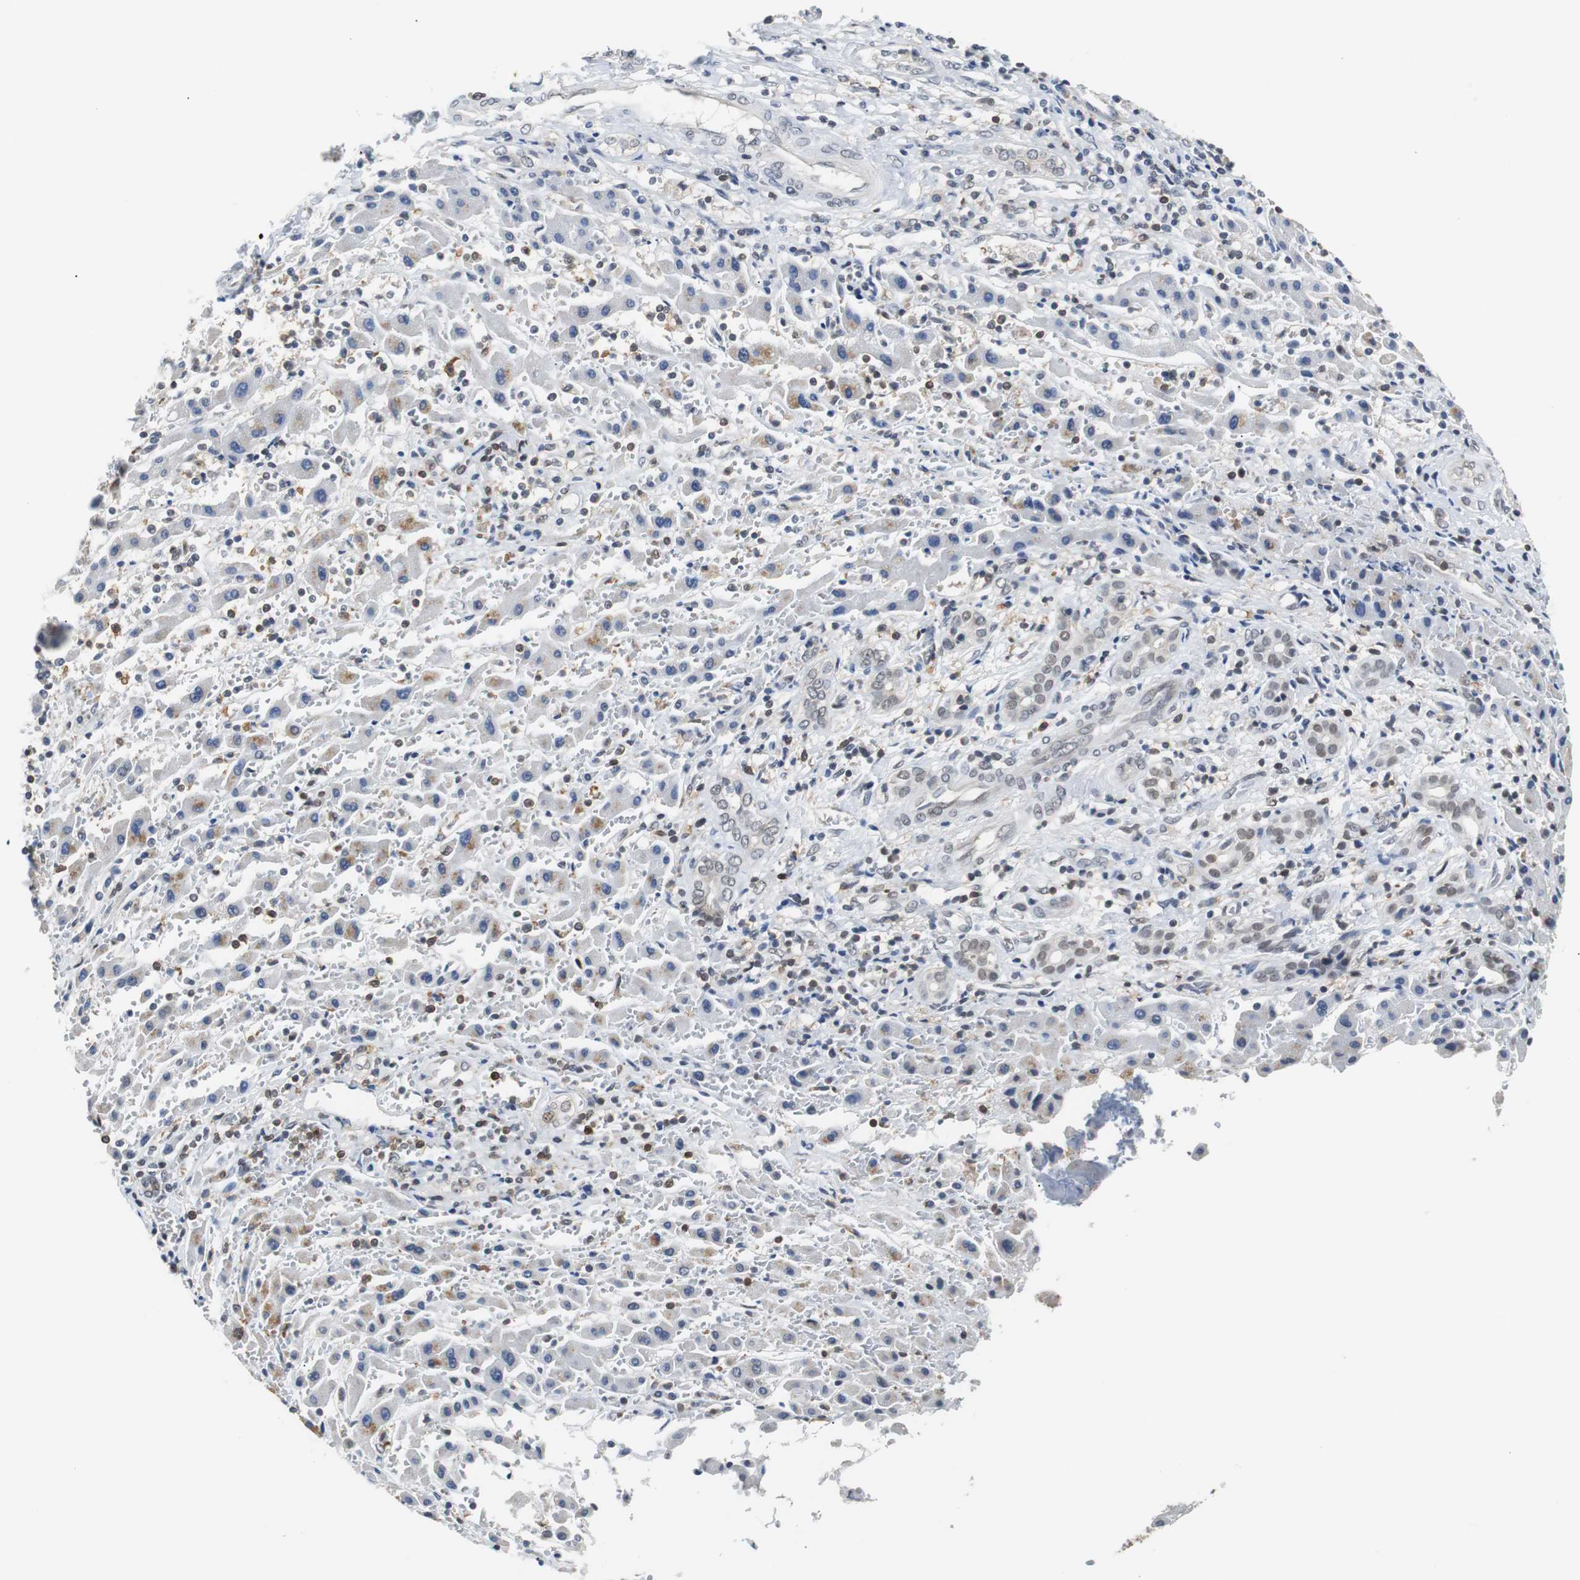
{"staining": {"intensity": "moderate", "quantity": "<25%", "location": "cytoplasmic/membranous,nuclear"}, "tissue": "liver cancer", "cell_type": "Tumor cells", "image_type": "cancer", "snomed": [{"axis": "morphology", "description": "Cholangiocarcinoma"}, {"axis": "topography", "description": "Liver"}], "caption": "Liver cancer stained for a protein shows moderate cytoplasmic/membranous and nuclear positivity in tumor cells.", "gene": "SIRT1", "patient": {"sex": "male", "age": 57}}